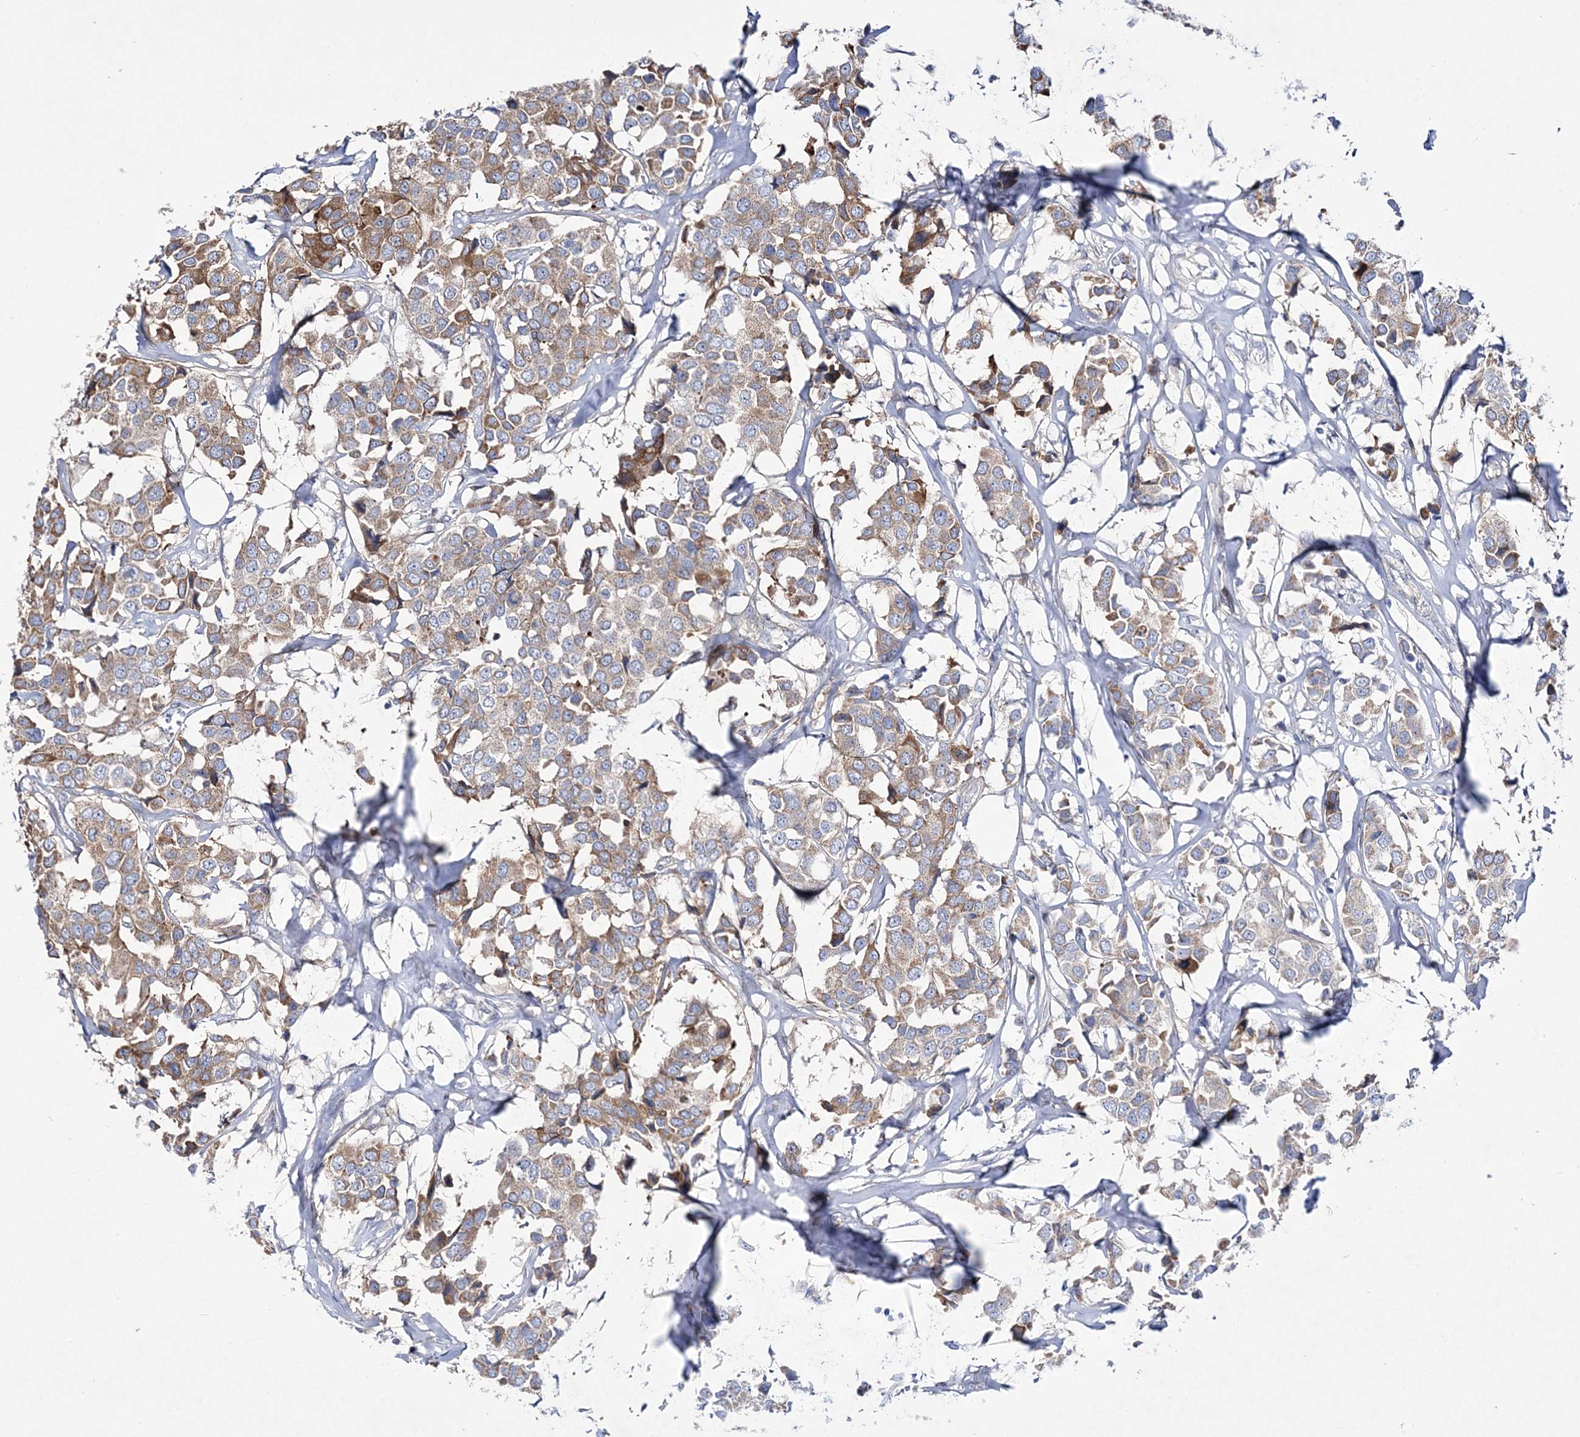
{"staining": {"intensity": "moderate", "quantity": "25%-75%", "location": "cytoplasmic/membranous"}, "tissue": "breast cancer", "cell_type": "Tumor cells", "image_type": "cancer", "snomed": [{"axis": "morphology", "description": "Duct carcinoma"}, {"axis": "topography", "description": "Breast"}], "caption": "Moderate cytoplasmic/membranous protein positivity is identified in about 25%-75% of tumor cells in invasive ductal carcinoma (breast).", "gene": "ANO1", "patient": {"sex": "female", "age": 80}}